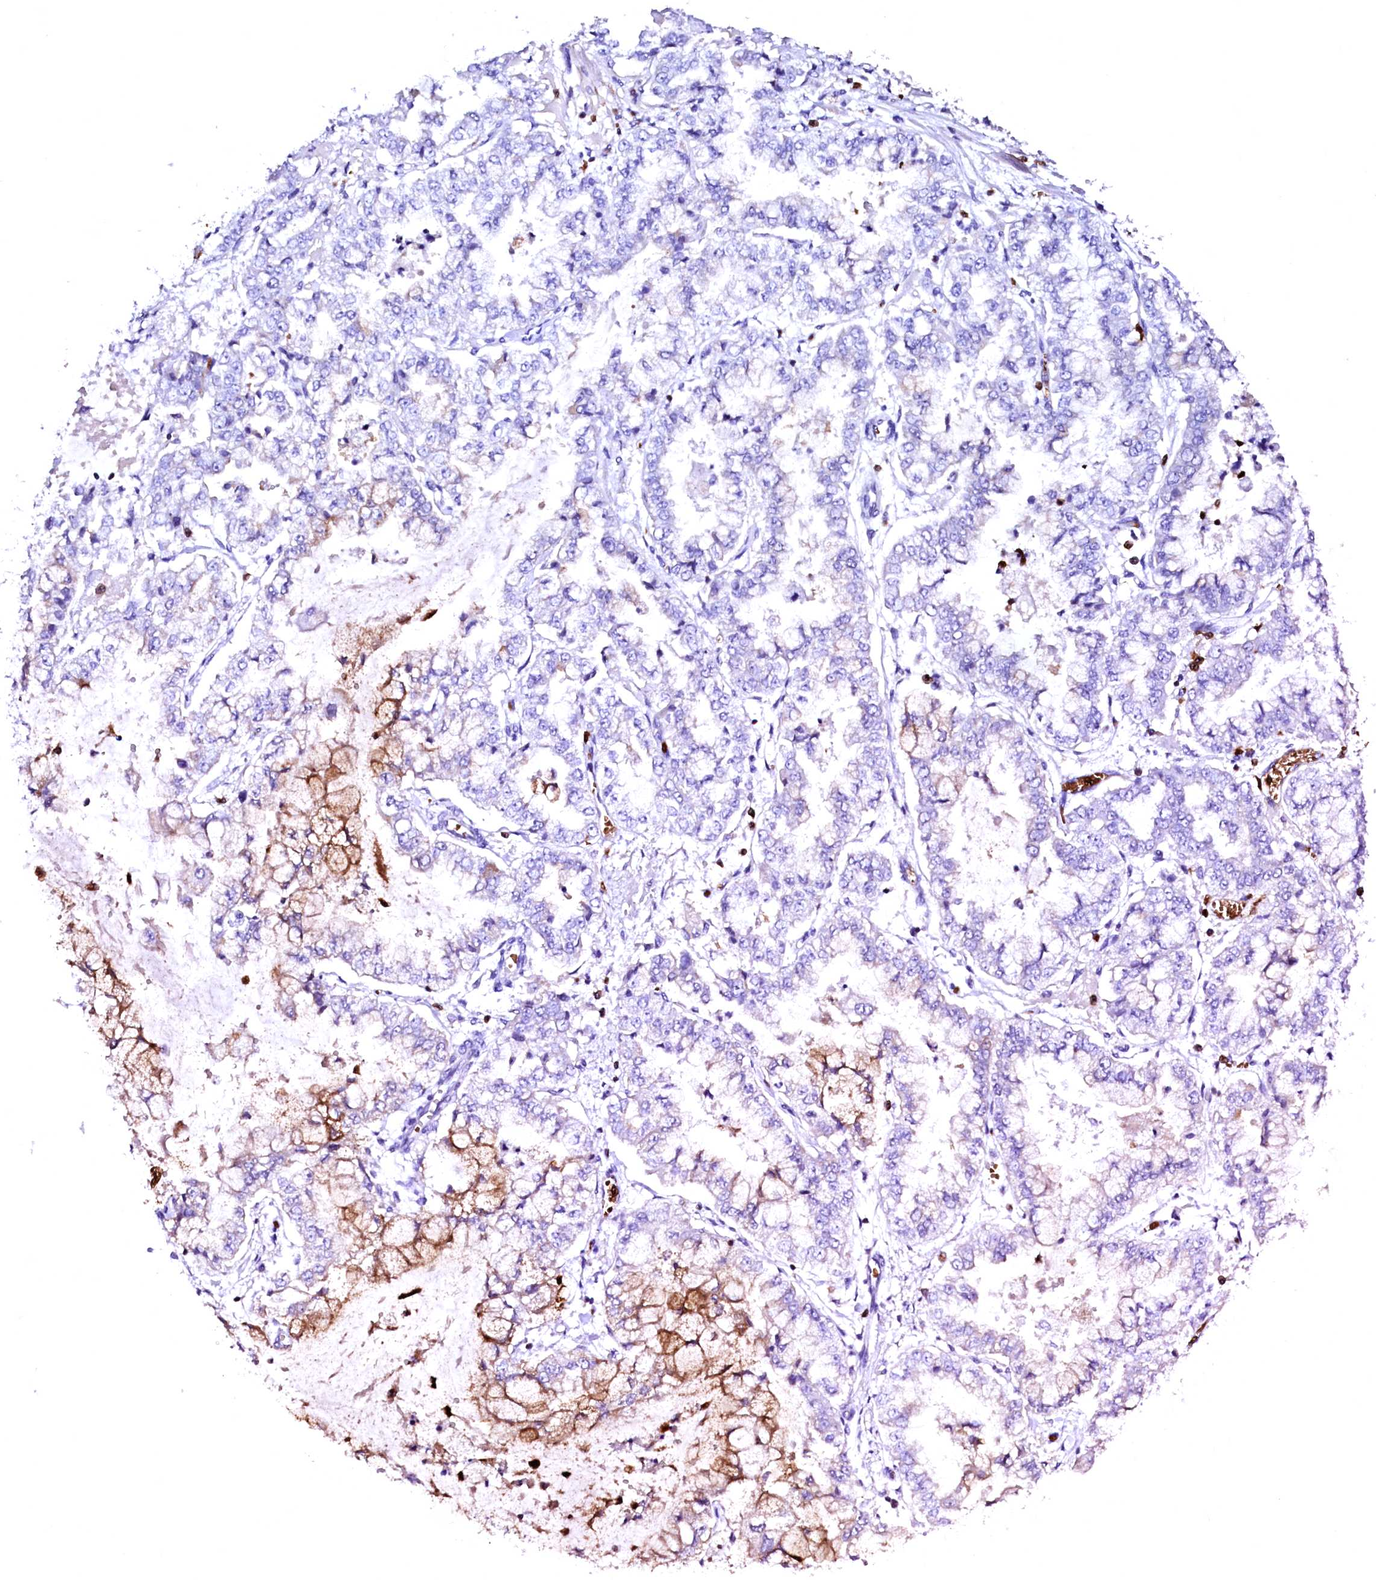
{"staining": {"intensity": "moderate", "quantity": "<25%", "location": "cytoplasmic/membranous"}, "tissue": "stomach cancer", "cell_type": "Tumor cells", "image_type": "cancer", "snomed": [{"axis": "morphology", "description": "Adenocarcinoma, NOS"}, {"axis": "topography", "description": "Stomach"}], "caption": "A high-resolution image shows IHC staining of stomach cancer (adenocarcinoma), which reveals moderate cytoplasmic/membranous positivity in about <25% of tumor cells.", "gene": "RAB27A", "patient": {"sex": "male", "age": 76}}